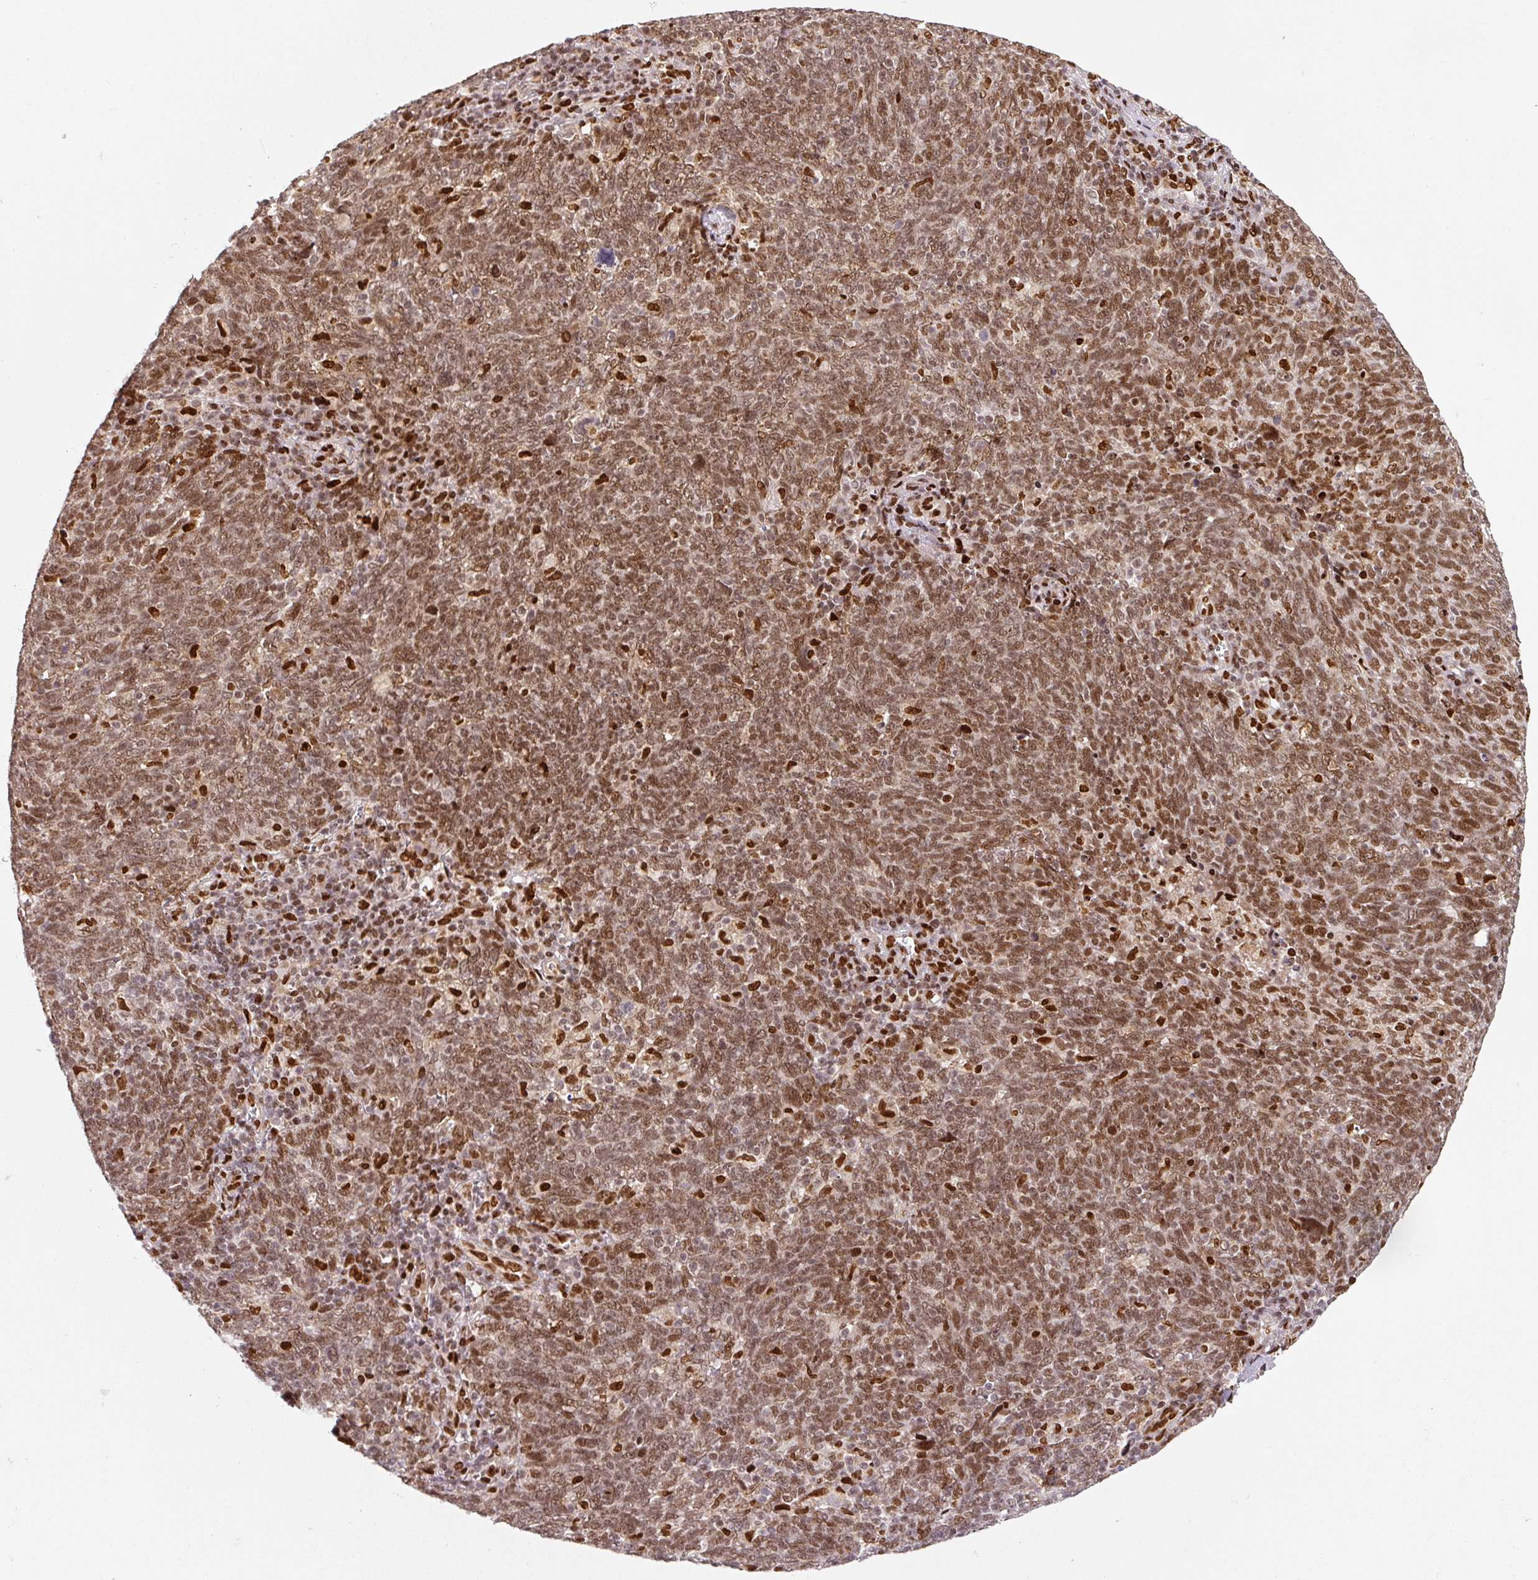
{"staining": {"intensity": "moderate", "quantity": ">75%", "location": "nuclear"}, "tissue": "lung cancer", "cell_type": "Tumor cells", "image_type": "cancer", "snomed": [{"axis": "morphology", "description": "Squamous cell carcinoma, NOS"}, {"axis": "topography", "description": "Lung"}], "caption": "DAB immunohistochemical staining of squamous cell carcinoma (lung) demonstrates moderate nuclear protein staining in approximately >75% of tumor cells.", "gene": "PYDC2", "patient": {"sex": "female", "age": 72}}